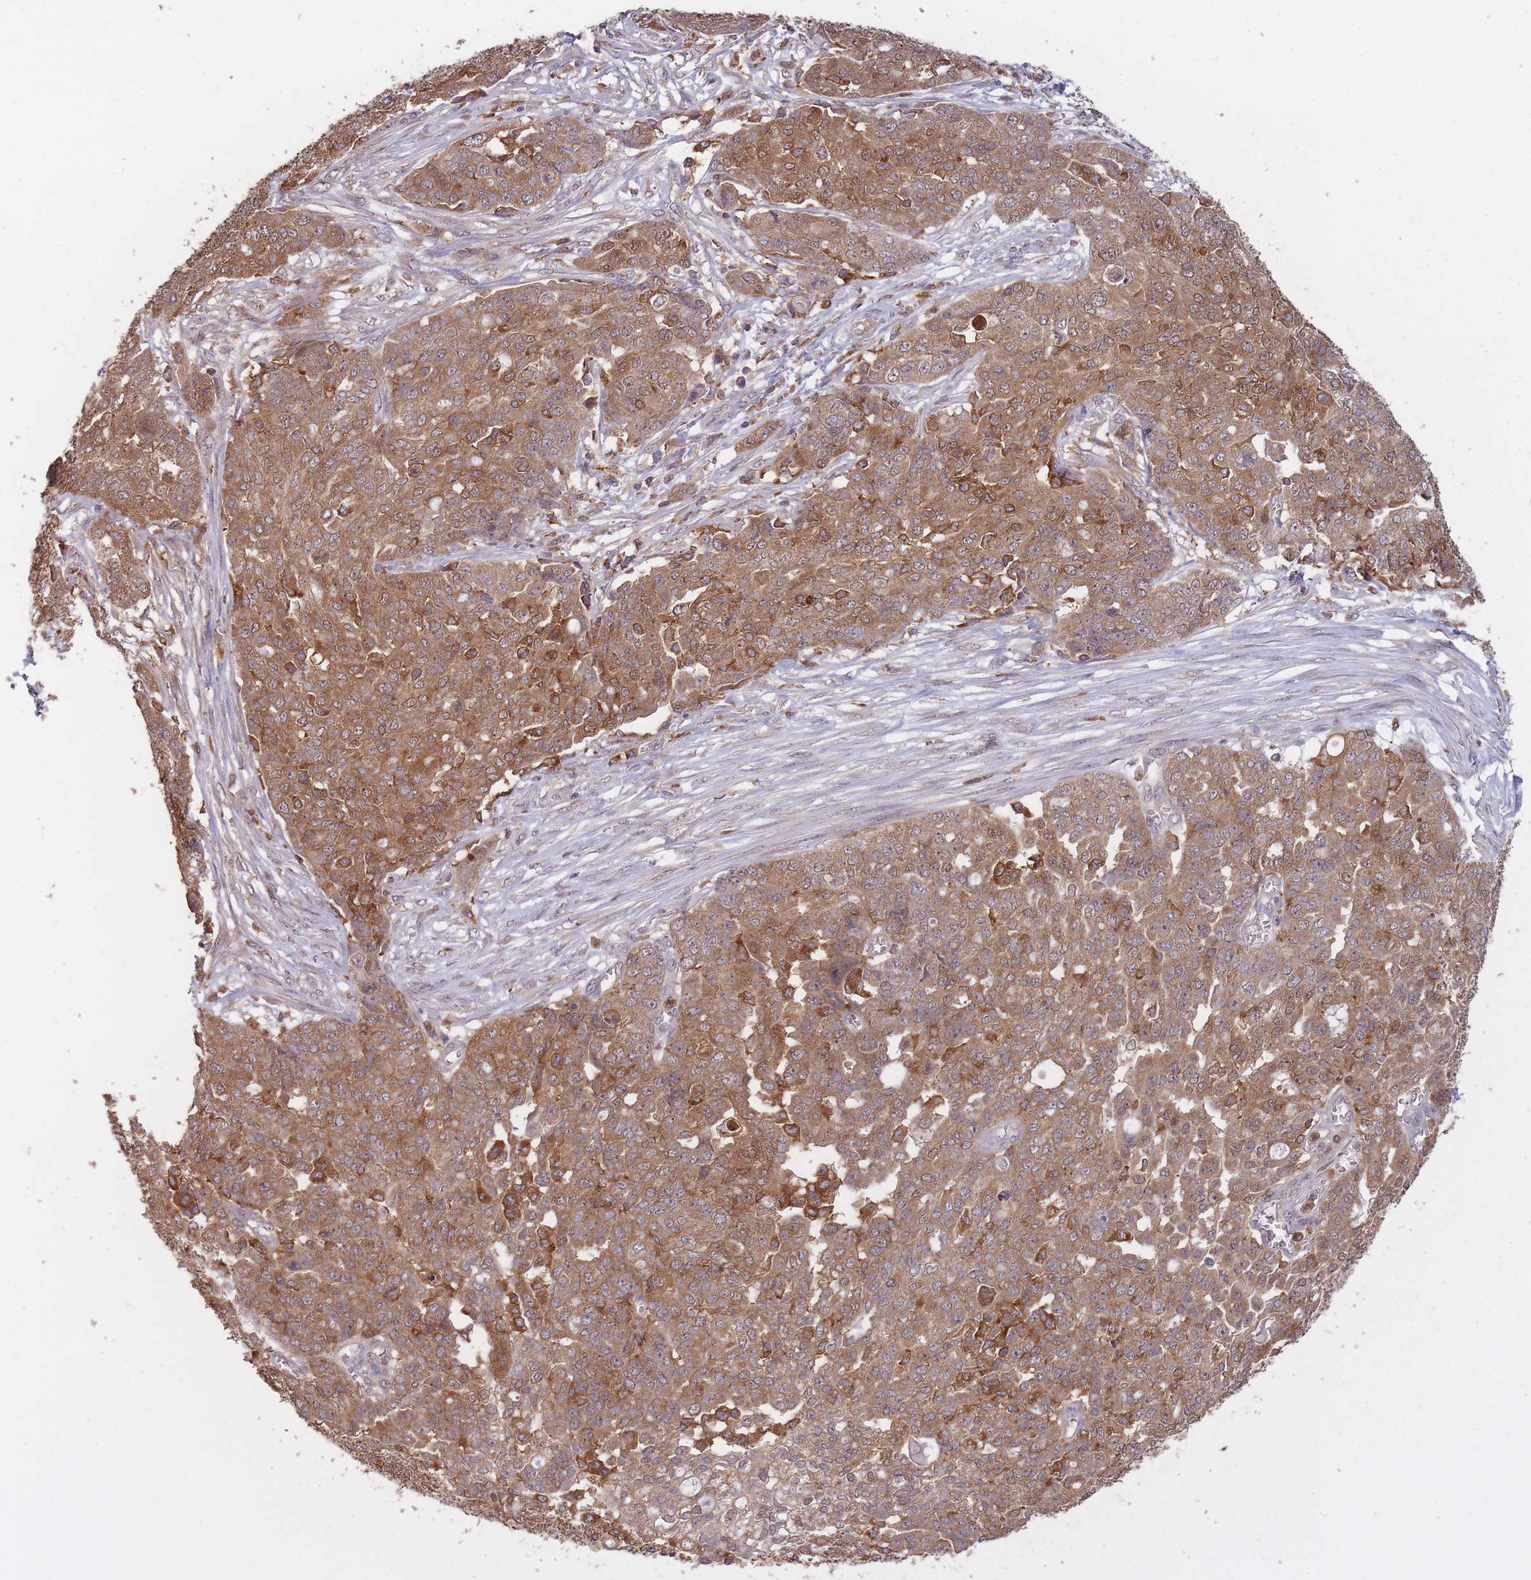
{"staining": {"intensity": "moderate", "quantity": ">75%", "location": "cytoplasmic/membranous"}, "tissue": "ovarian cancer", "cell_type": "Tumor cells", "image_type": "cancer", "snomed": [{"axis": "morphology", "description": "Cystadenocarcinoma, serous, NOS"}, {"axis": "topography", "description": "Soft tissue"}, {"axis": "topography", "description": "Ovary"}], "caption": "This micrograph displays immunohistochemistry (IHC) staining of ovarian cancer (serous cystadenocarcinoma), with medium moderate cytoplasmic/membranous staining in approximately >75% of tumor cells.", "gene": "GMIP", "patient": {"sex": "female", "age": 57}}